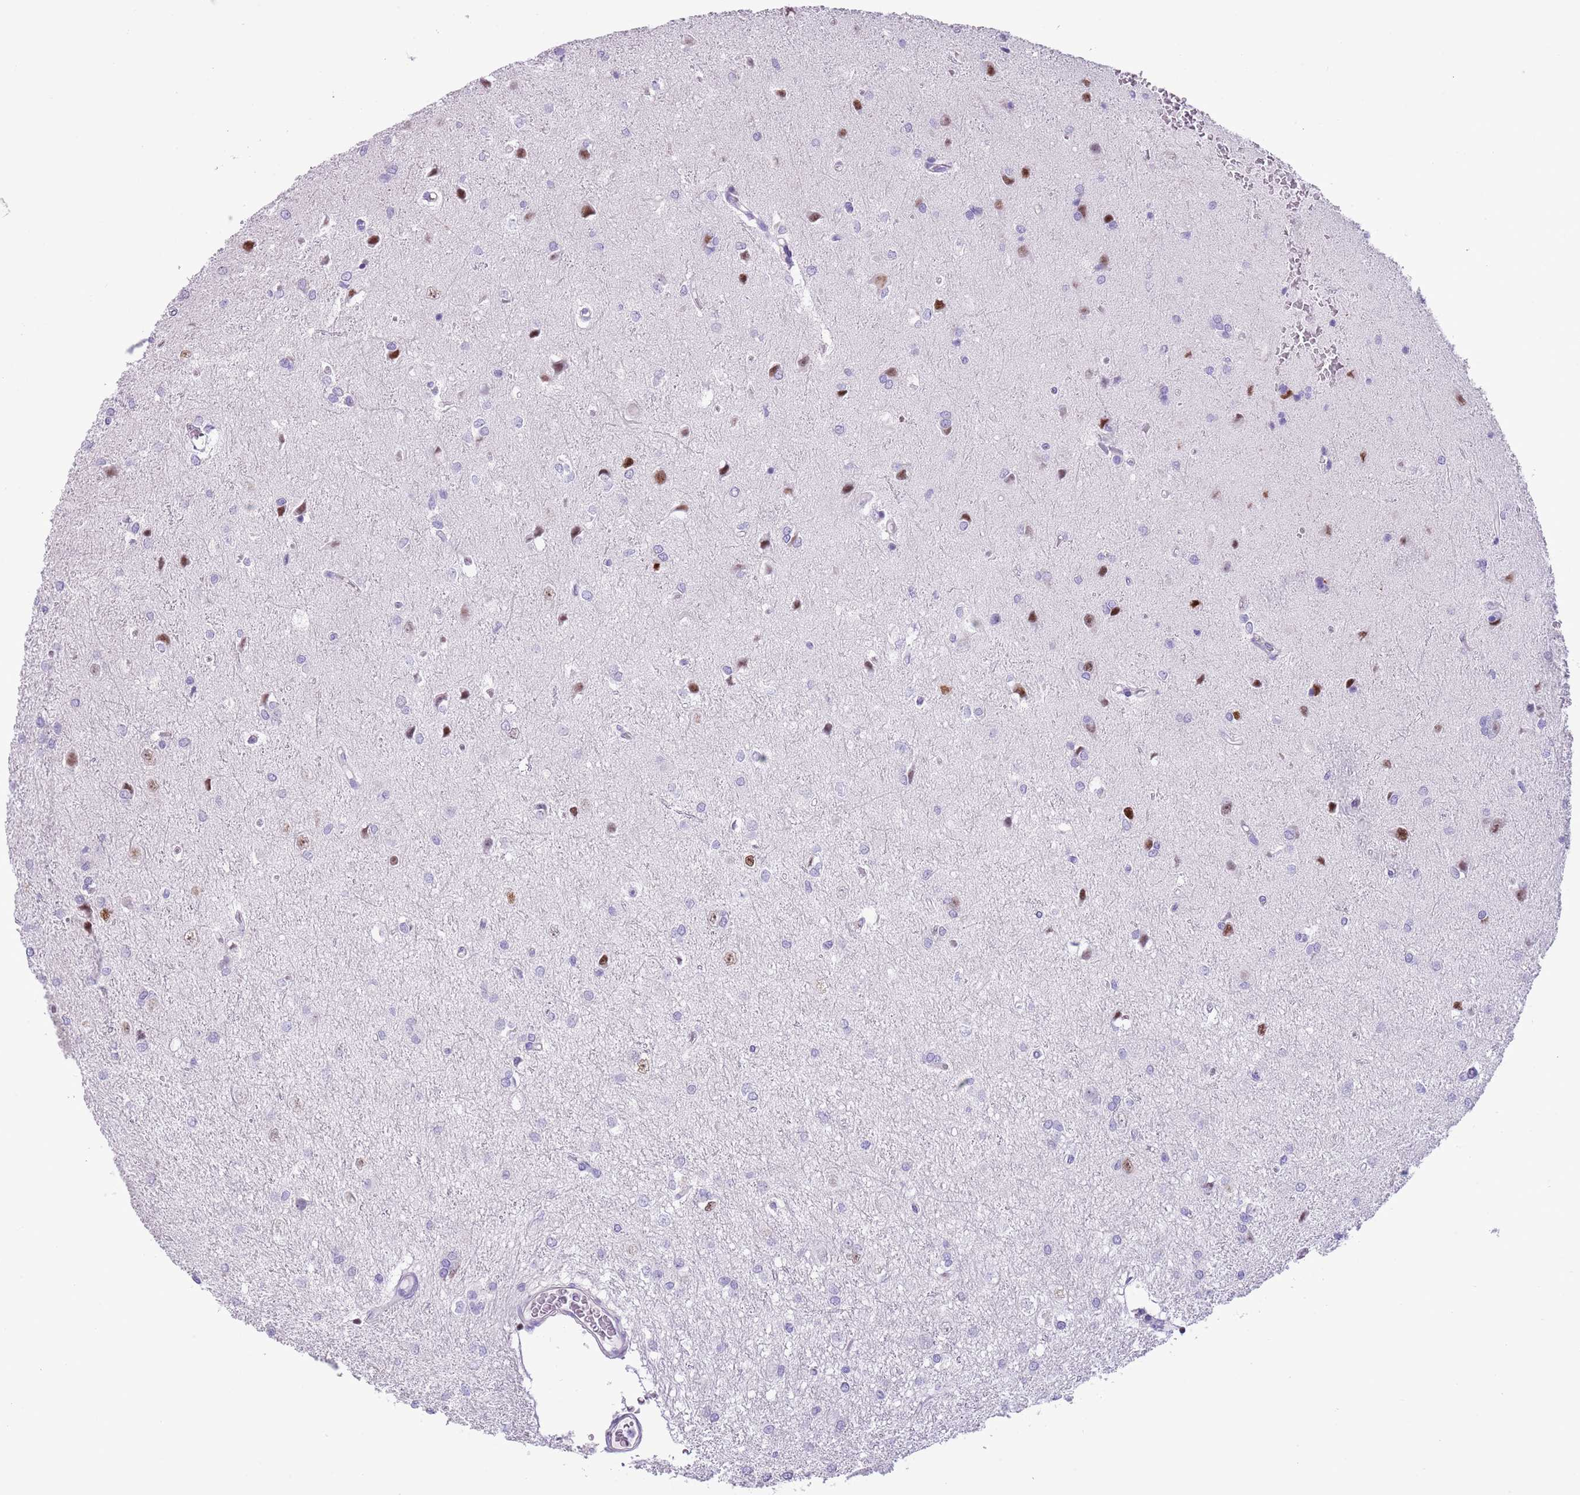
{"staining": {"intensity": "negative", "quantity": "none", "location": "none"}, "tissue": "glioma", "cell_type": "Tumor cells", "image_type": "cancer", "snomed": [{"axis": "morphology", "description": "Glioma, malignant, High grade"}, {"axis": "topography", "description": "Brain"}], "caption": "This is an IHC photomicrograph of malignant glioma (high-grade). There is no positivity in tumor cells.", "gene": "BCL11B", "patient": {"sex": "female", "age": 50}}